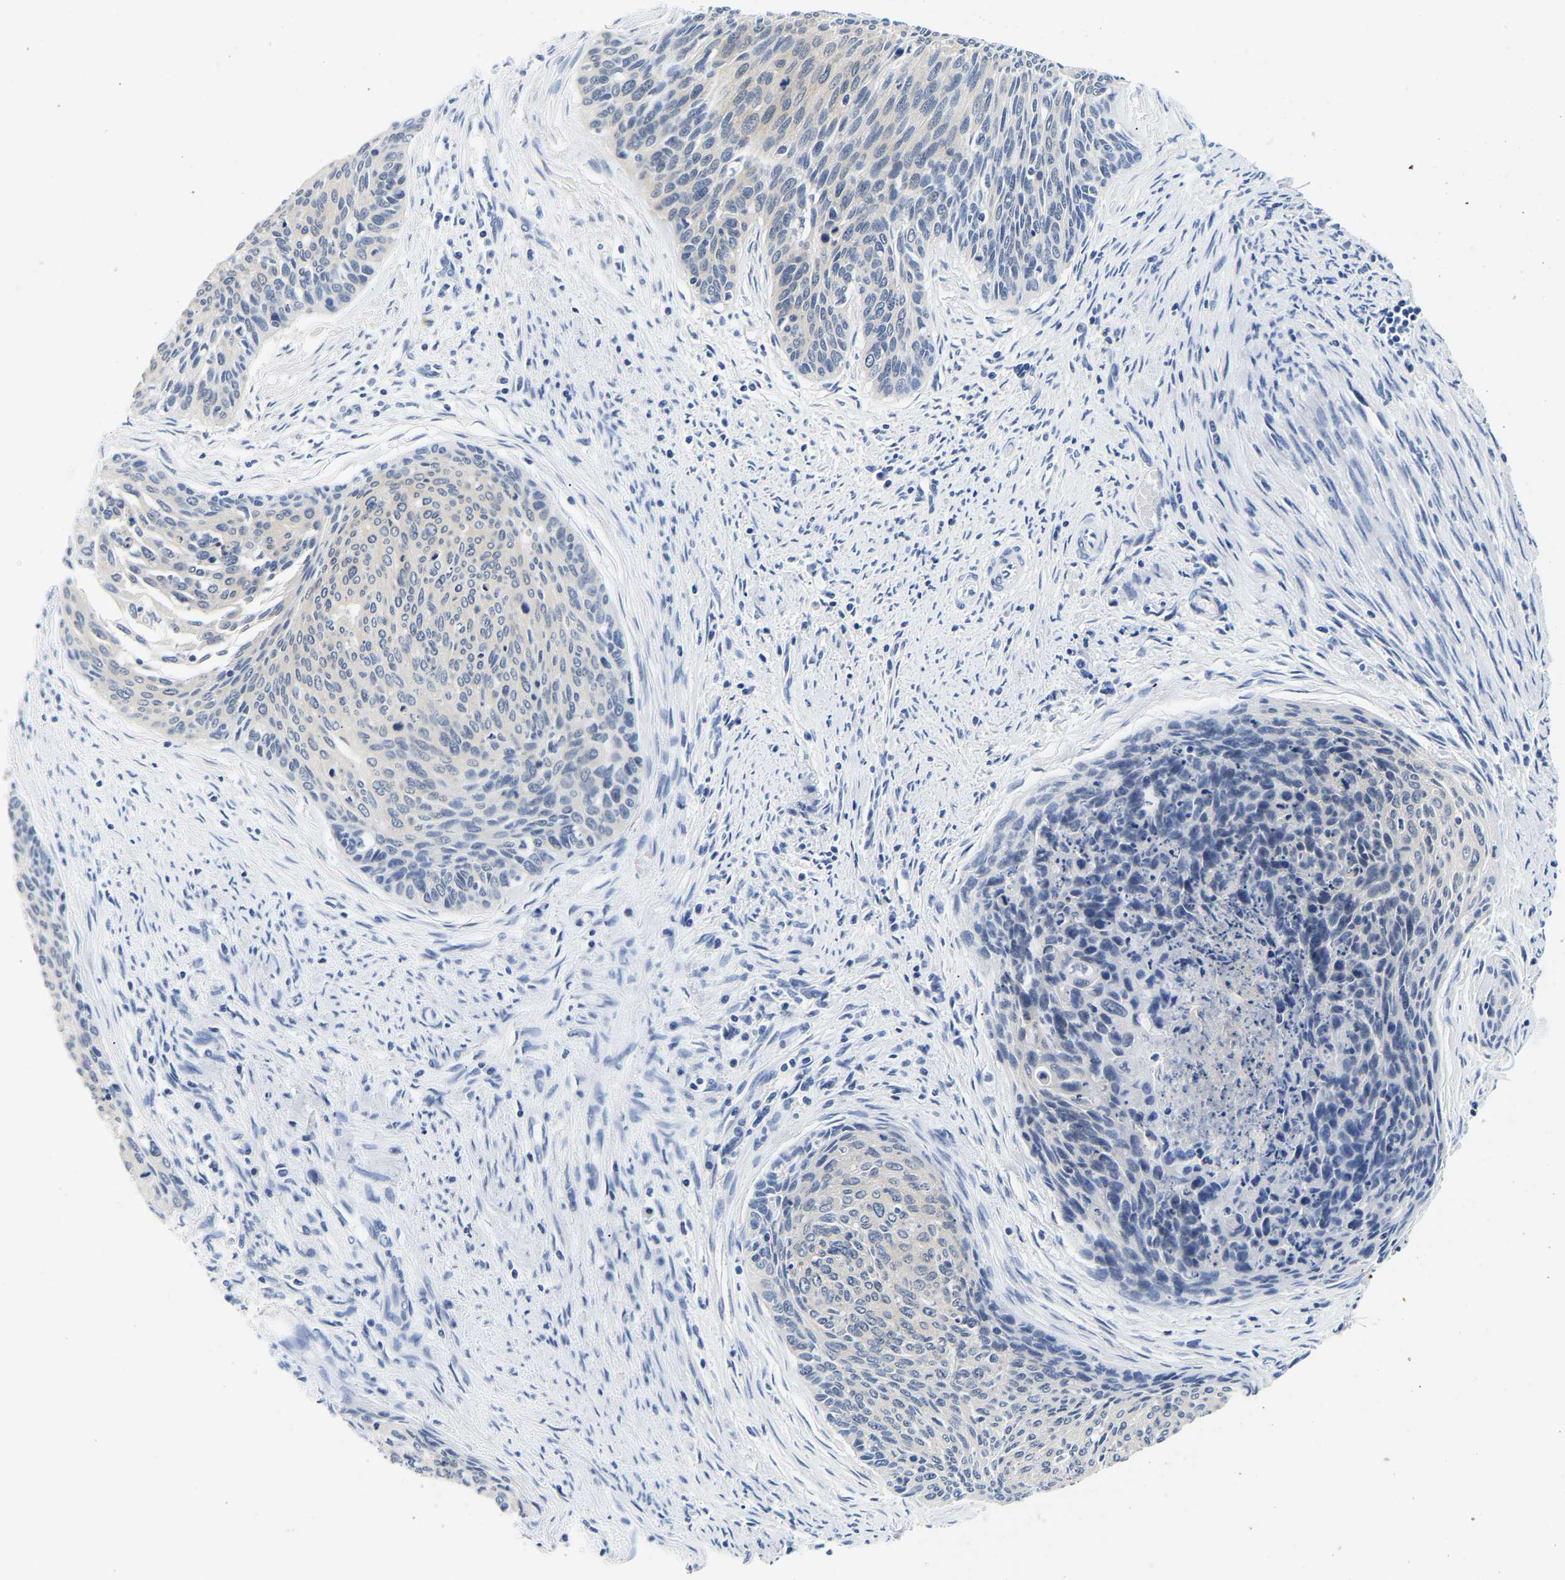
{"staining": {"intensity": "negative", "quantity": "none", "location": "none"}, "tissue": "cervical cancer", "cell_type": "Tumor cells", "image_type": "cancer", "snomed": [{"axis": "morphology", "description": "Squamous cell carcinoma, NOS"}, {"axis": "topography", "description": "Cervix"}], "caption": "Human squamous cell carcinoma (cervical) stained for a protein using immunohistochemistry (IHC) demonstrates no staining in tumor cells.", "gene": "UCHL3", "patient": {"sex": "female", "age": 55}}